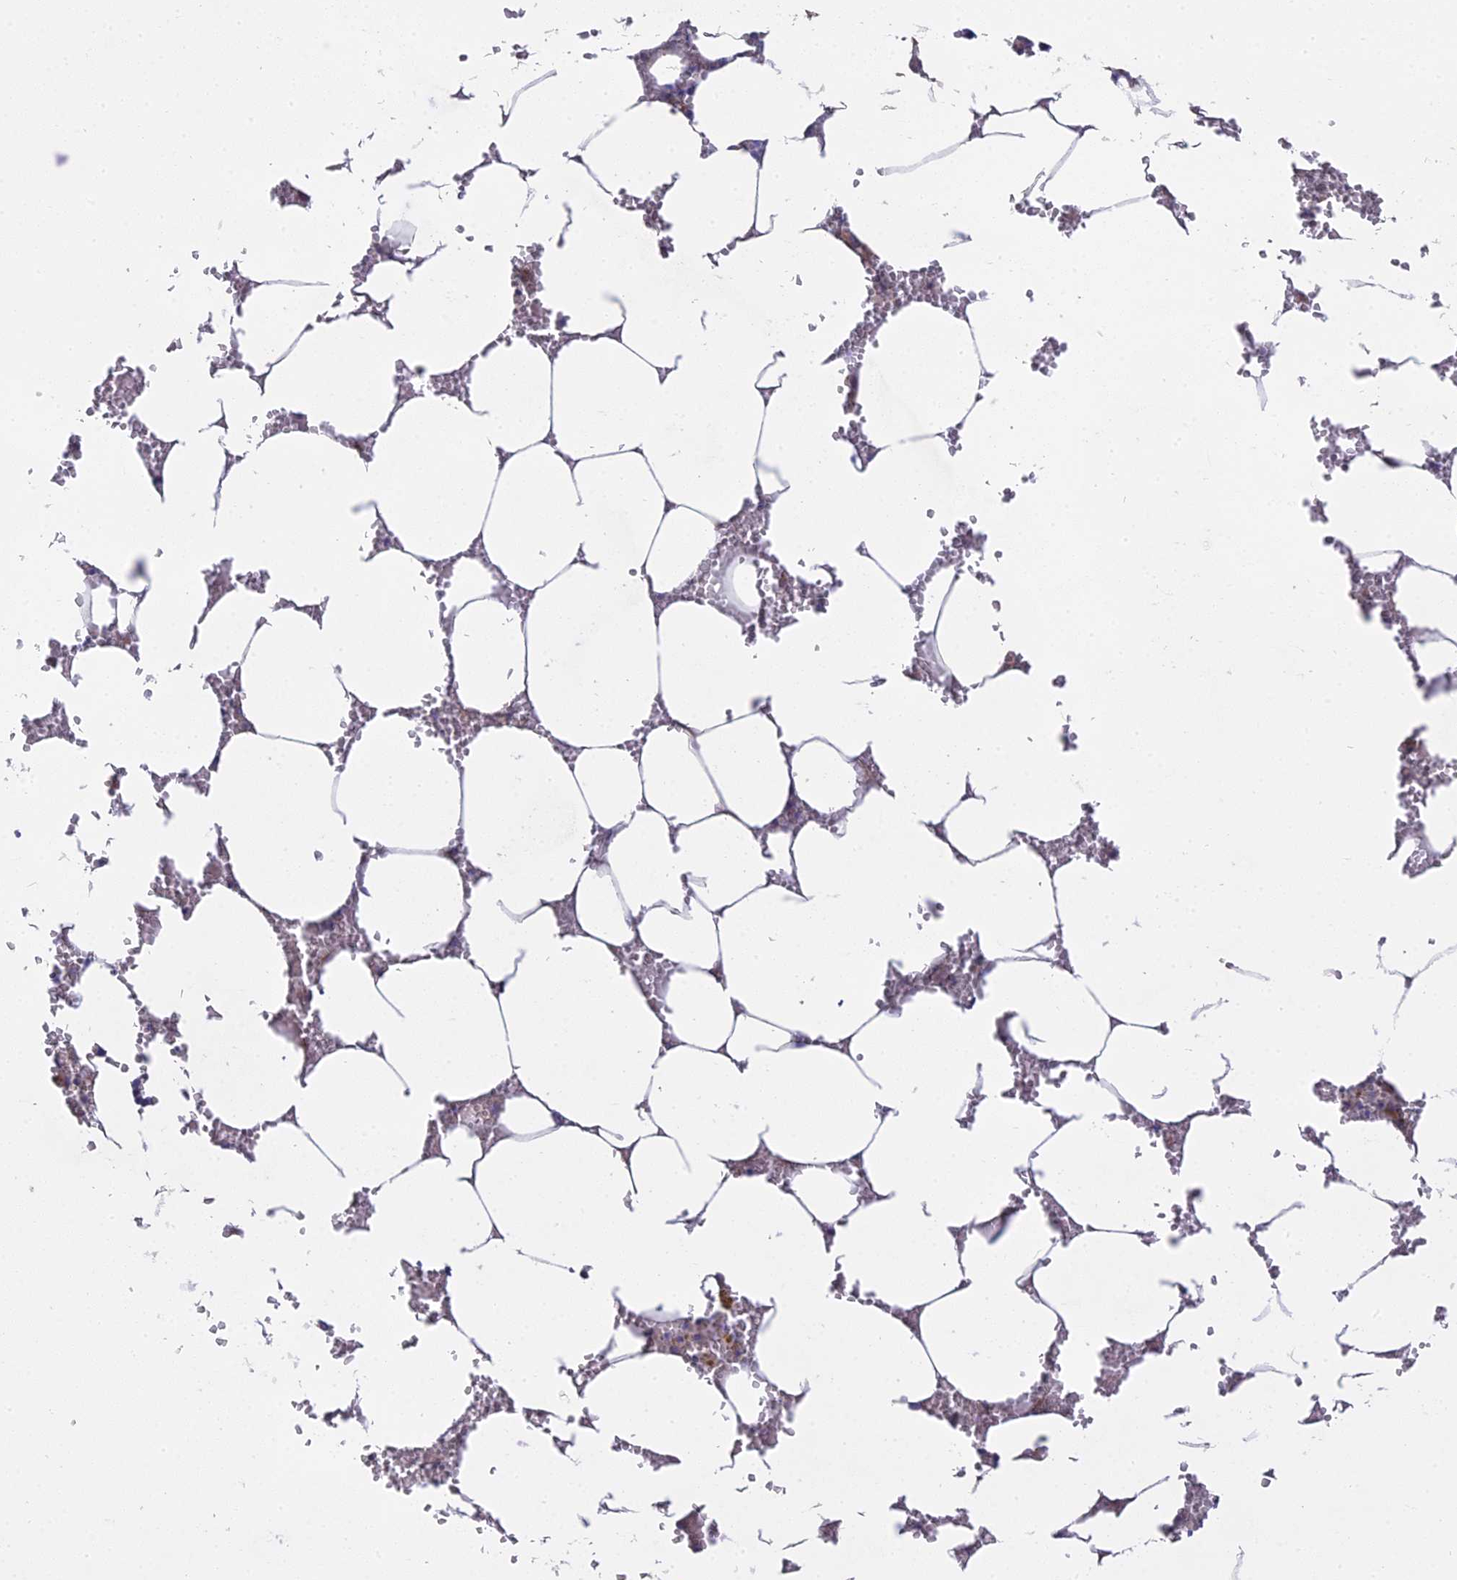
{"staining": {"intensity": "negative", "quantity": "none", "location": "none"}, "tissue": "bone marrow", "cell_type": "Hematopoietic cells", "image_type": "normal", "snomed": [{"axis": "morphology", "description": "Normal tissue, NOS"}, {"axis": "topography", "description": "Bone marrow"}], "caption": "Immunohistochemistry (IHC) photomicrograph of normal bone marrow: human bone marrow stained with DAB displays no significant protein positivity in hematopoietic cells.", "gene": "SFT2D2", "patient": {"sex": "male", "age": 70}}